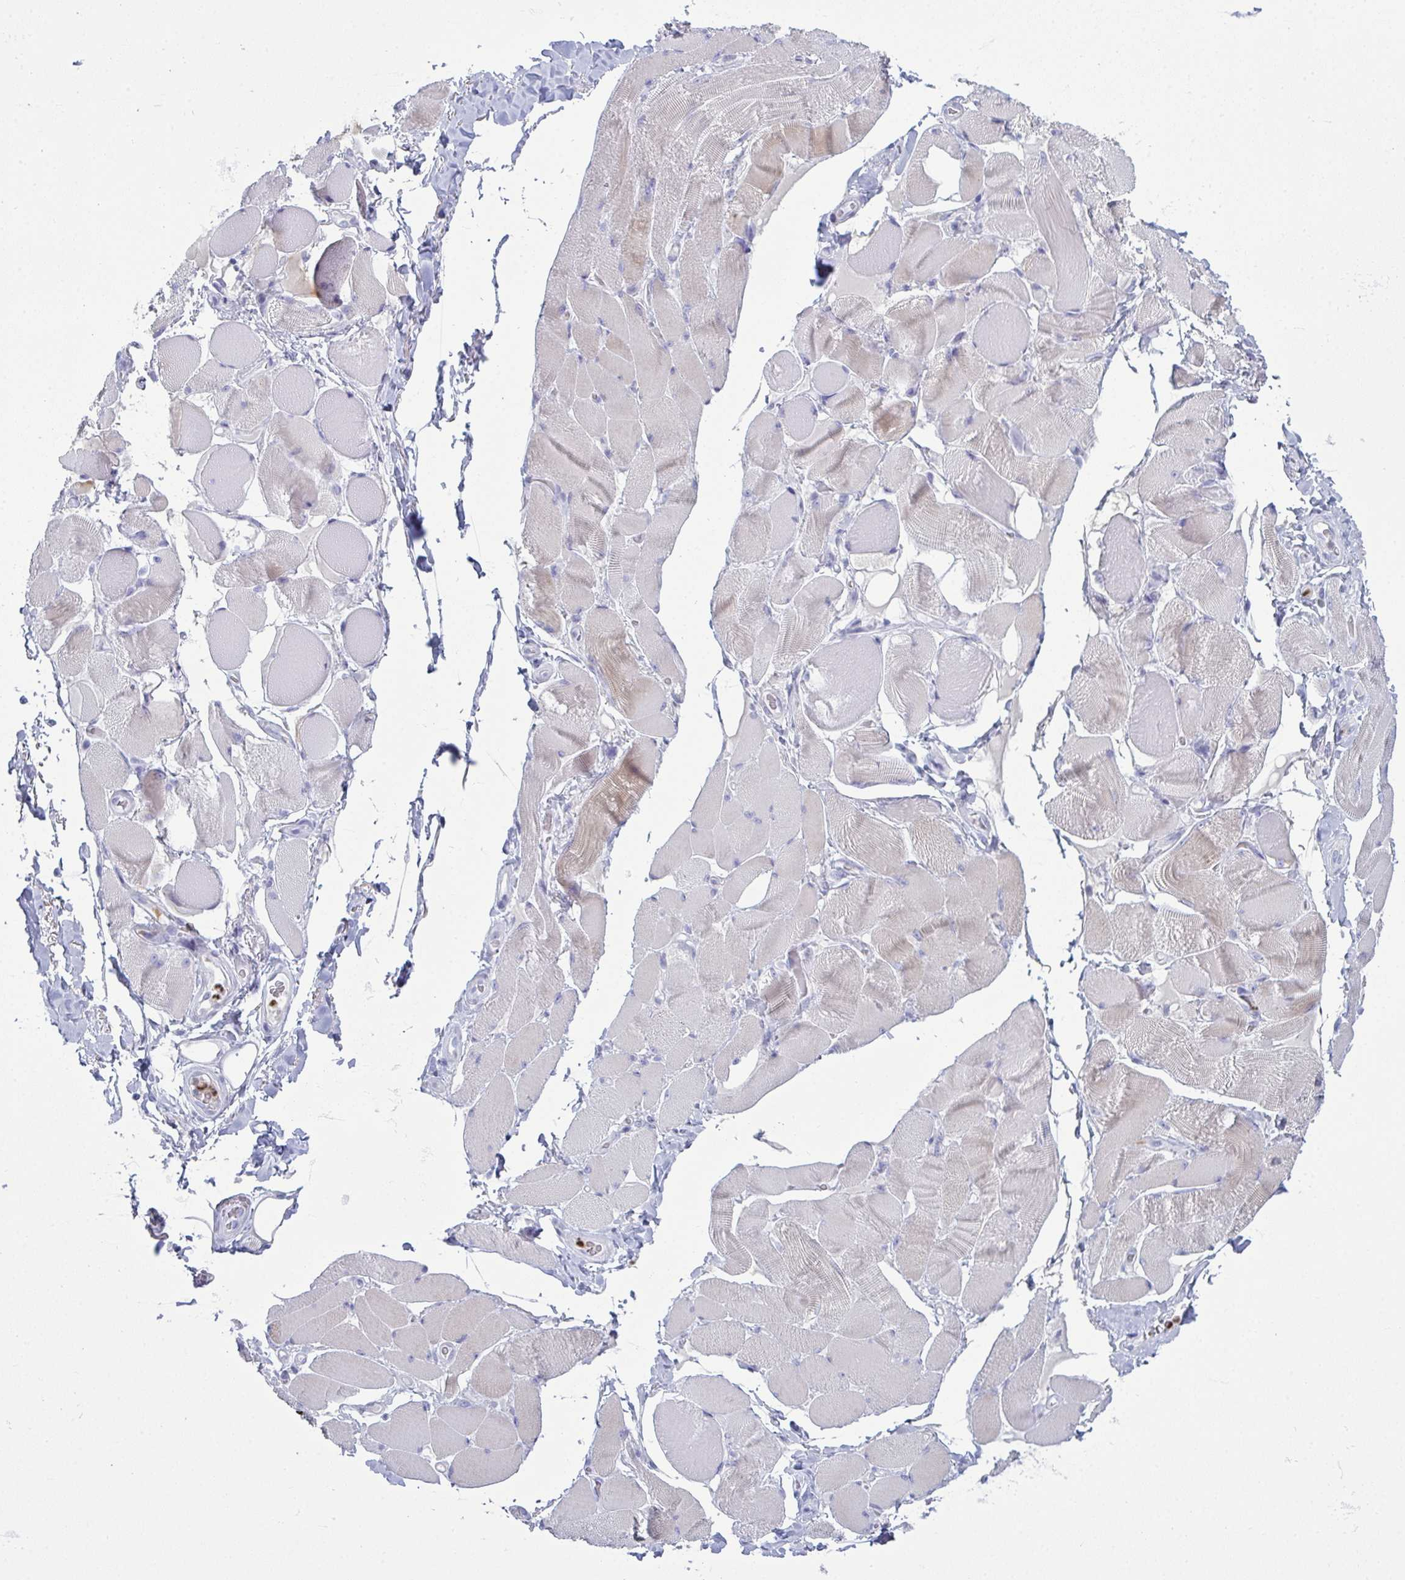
{"staining": {"intensity": "negative", "quantity": "none", "location": "none"}, "tissue": "skeletal muscle", "cell_type": "Myocytes", "image_type": "normal", "snomed": [{"axis": "morphology", "description": "Normal tissue, NOS"}, {"axis": "topography", "description": "Skeletal muscle"}, {"axis": "topography", "description": "Anal"}, {"axis": "topography", "description": "Peripheral nerve tissue"}], "caption": "The image shows no staining of myocytes in unremarkable skeletal muscle. The staining is performed using DAB (3,3'-diaminobenzidine) brown chromogen with nuclei counter-stained in using hematoxylin.", "gene": "SERPINB10", "patient": {"sex": "male", "age": 53}}